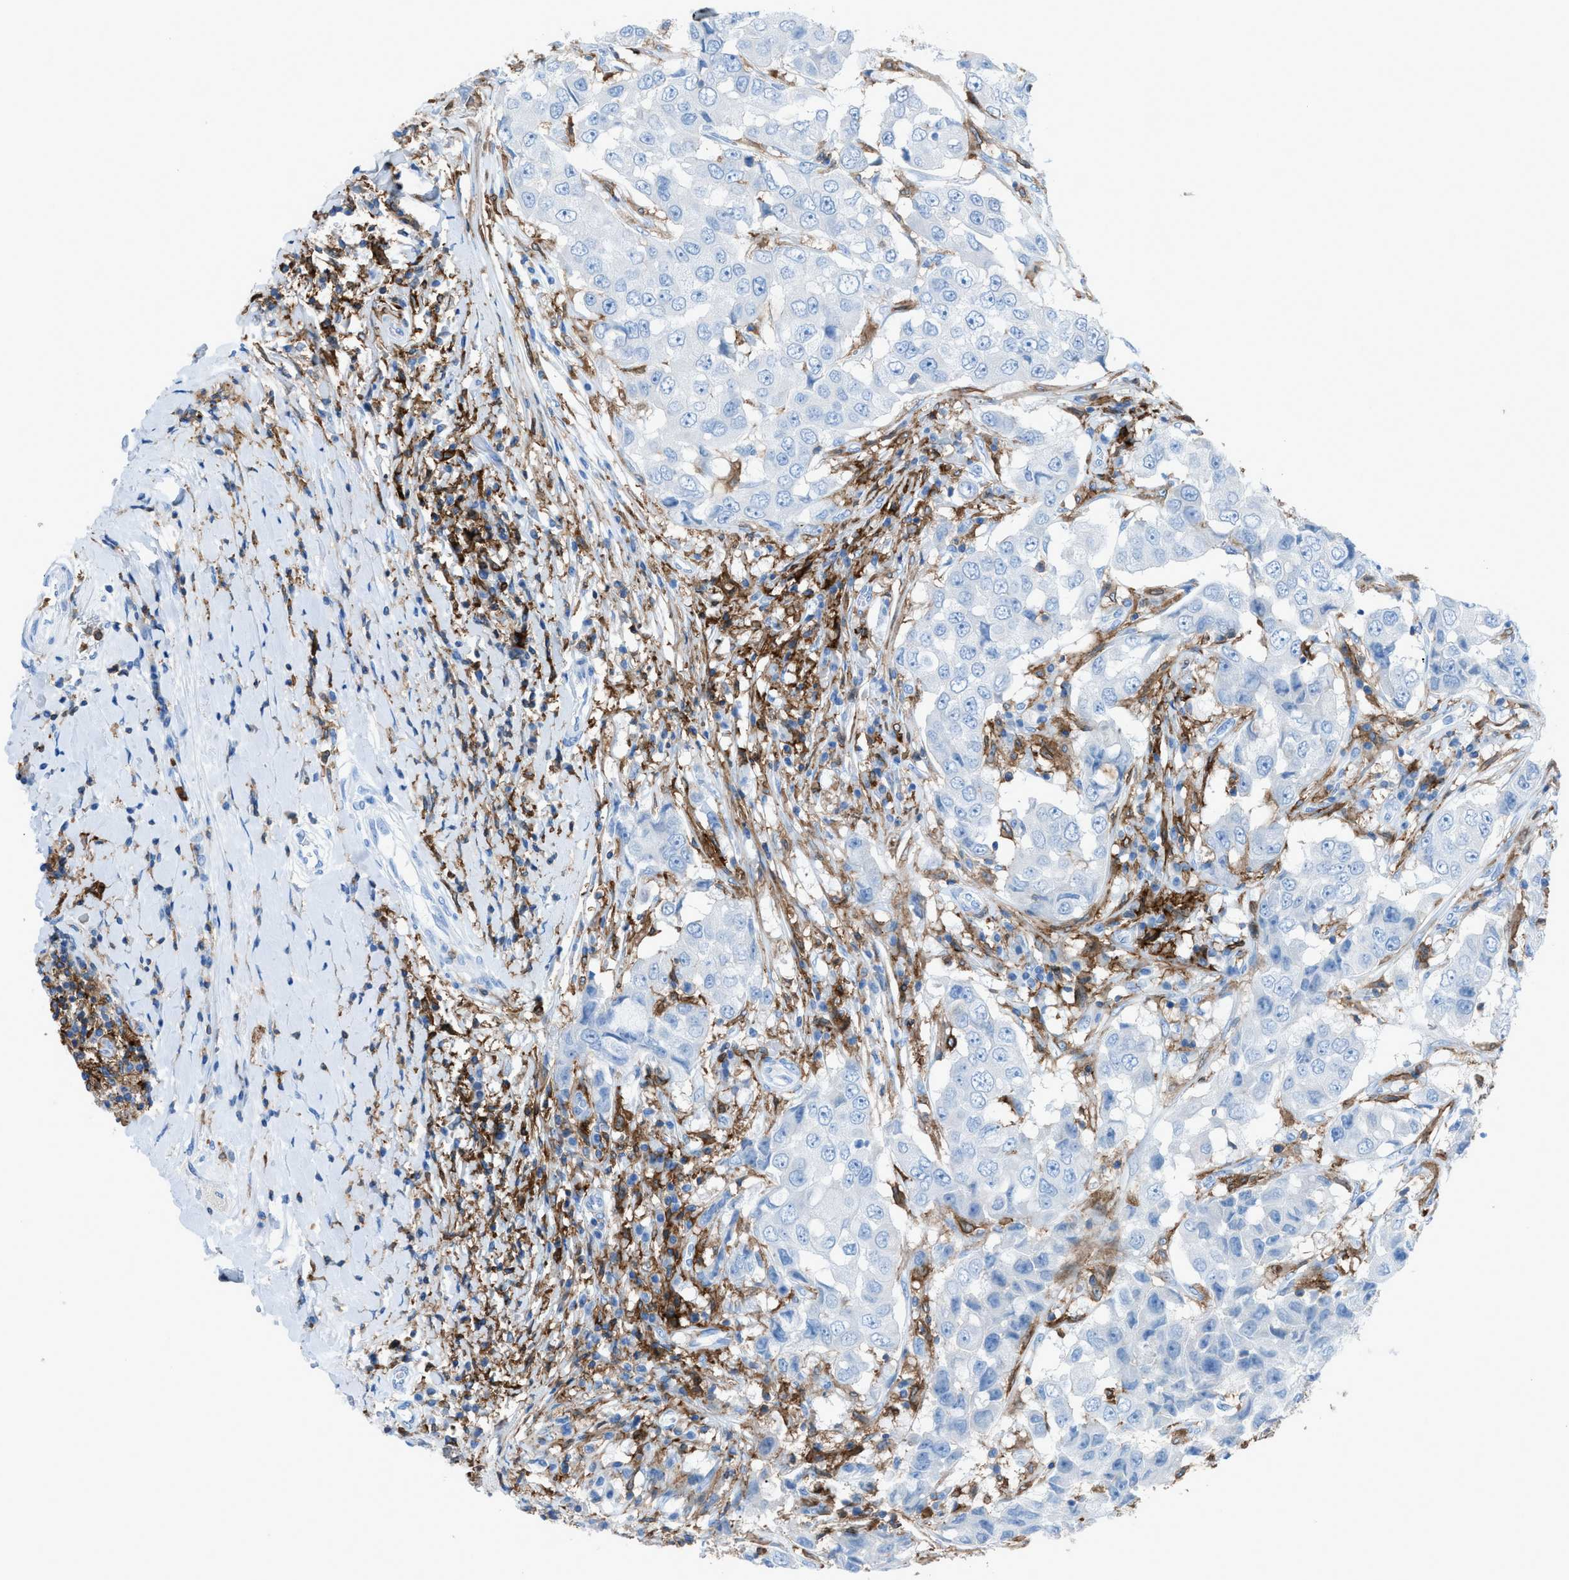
{"staining": {"intensity": "negative", "quantity": "none", "location": "none"}, "tissue": "breast cancer", "cell_type": "Tumor cells", "image_type": "cancer", "snomed": [{"axis": "morphology", "description": "Duct carcinoma"}, {"axis": "topography", "description": "Breast"}], "caption": "High magnification brightfield microscopy of breast intraductal carcinoma stained with DAB (3,3'-diaminobenzidine) (brown) and counterstained with hematoxylin (blue): tumor cells show no significant expression.", "gene": "ITGB2", "patient": {"sex": "female", "age": 27}}